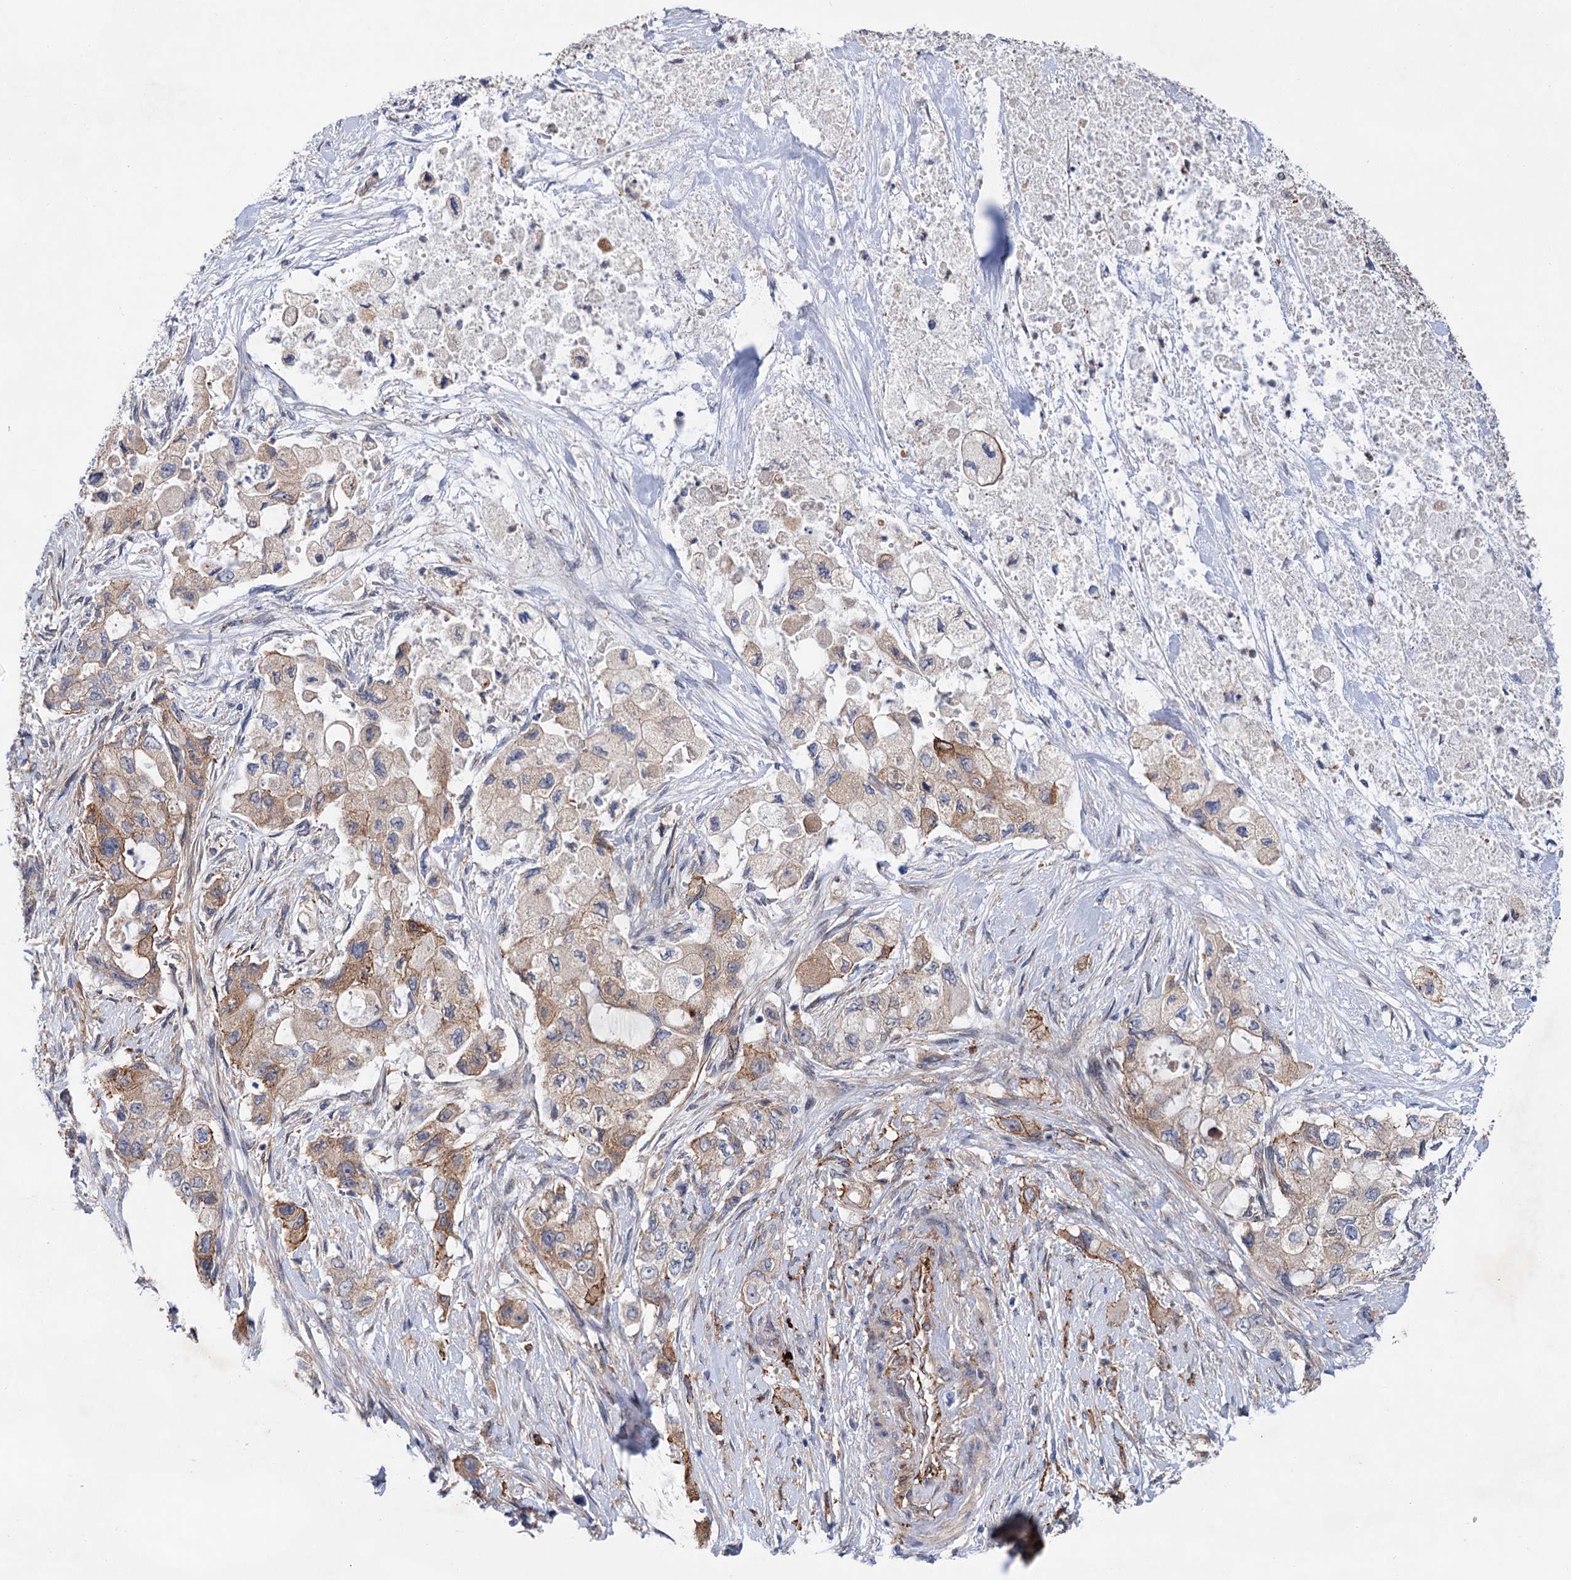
{"staining": {"intensity": "moderate", "quantity": "25%-75%", "location": "cytoplasmic/membranous"}, "tissue": "pancreatic cancer", "cell_type": "Tumor cells", "image_type": "cancer", "snomed": [{"axis": "morphology", "description": "Adenocarcinoma, NOS"}, {"axis": "topography", "description": "Pancreas"}], "caption": "Immunohistochemistry histopathology image of human pancreatic adenocarcinoma stained for a protein (brown), which exhibits medium levels of moderate cytoplasmic/membranous expression in approximately 25%-75% of tumor cells.", "gene": "TMTC3", "patient": {"sex": "female", "age": 73}}